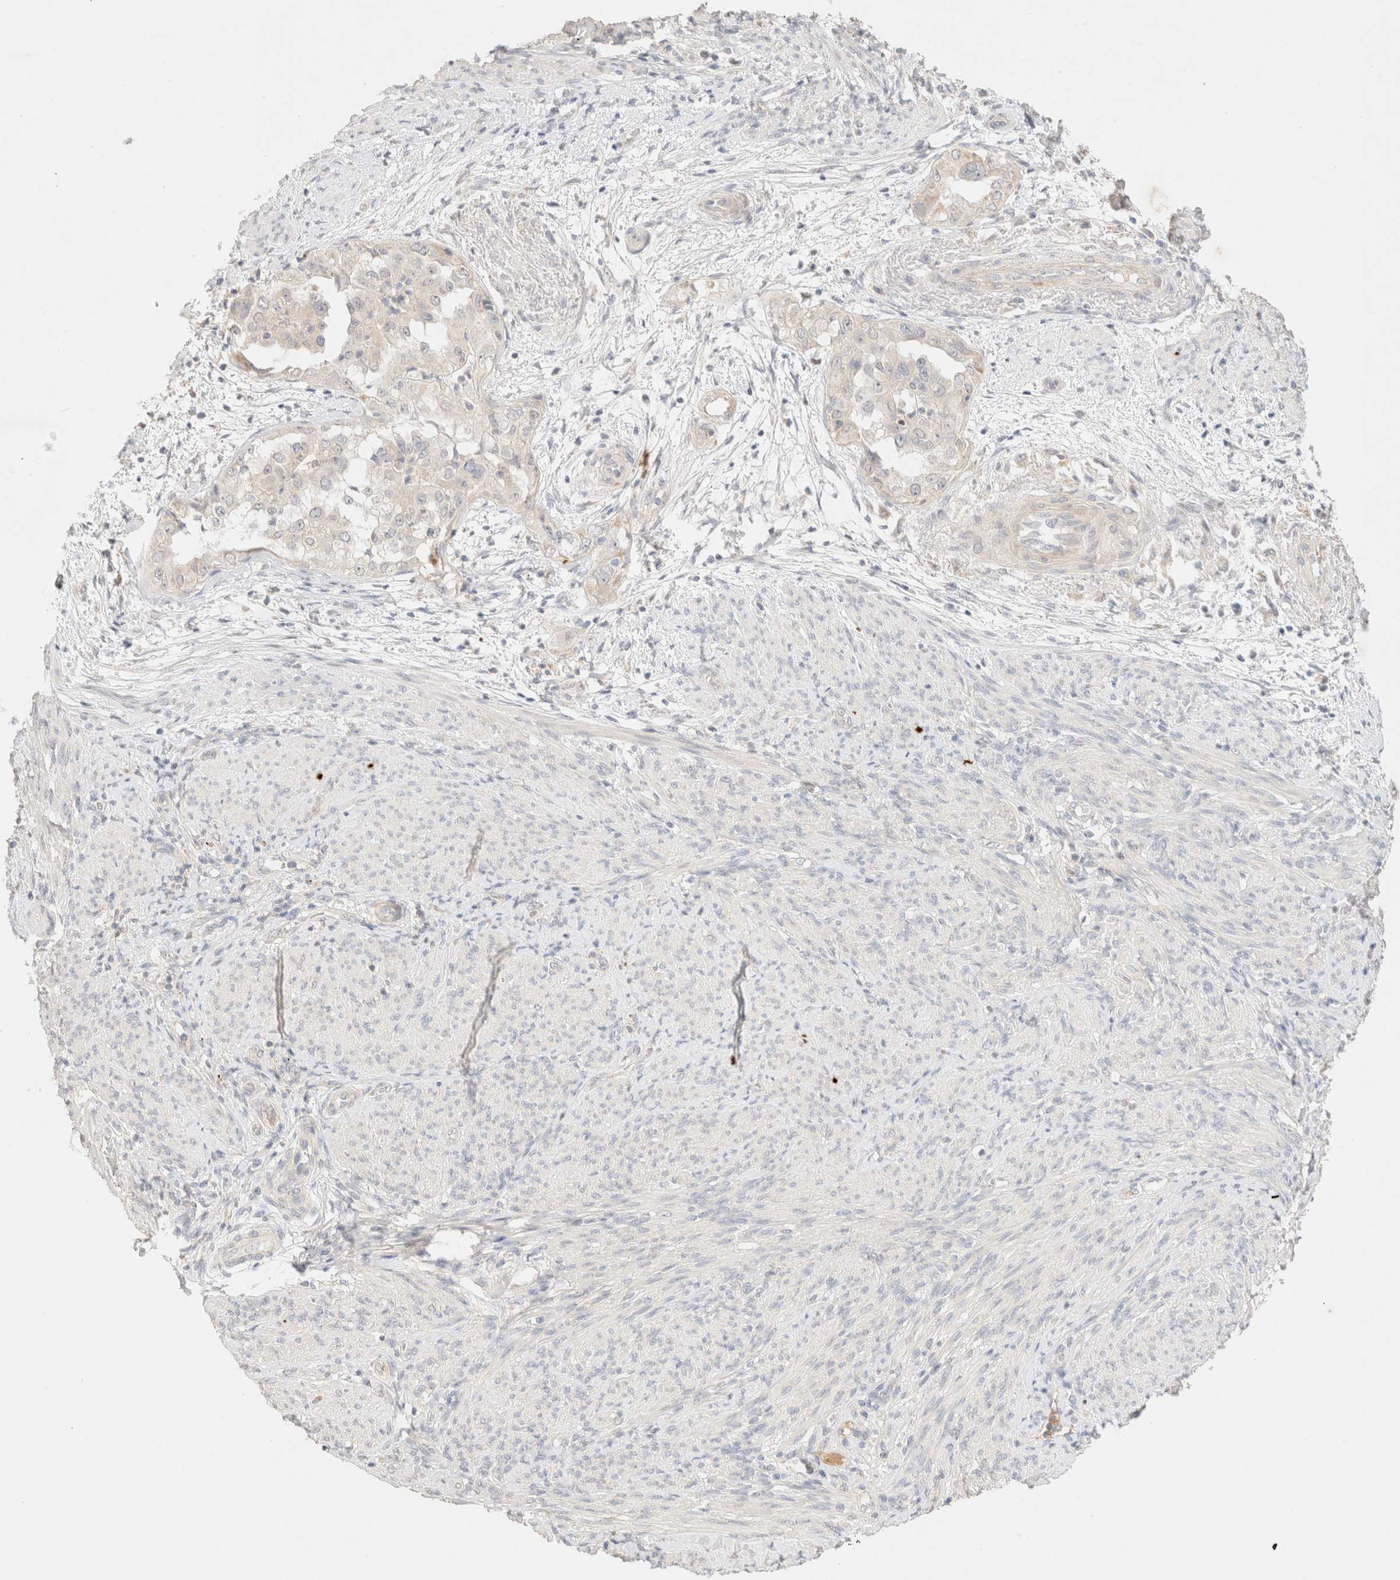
{"staining": {"intensity": "negative", "quantity": "none", "location": "none"}, "tissue": "endometrial cancer", "cell_type": "Tumor cells", "image_type": "cancer", "snomed": [{"axis": "morphology", "description": "Adenocarcinoma, NOS"}, {"axis": "topography", "description": "Endometrium"}], "caption": "A high-resolution histopathology image shows IHC staining of endometrial cancer, which demonstrates no significant positivity in tumor cells. (Stains: DAB immunohistochemistry with hematoxylin counter stain, Microscopy: brightfield microscopy at high magnification).", "gene": "SNTB1", "patient": {"sex": "female", "age": 85}}